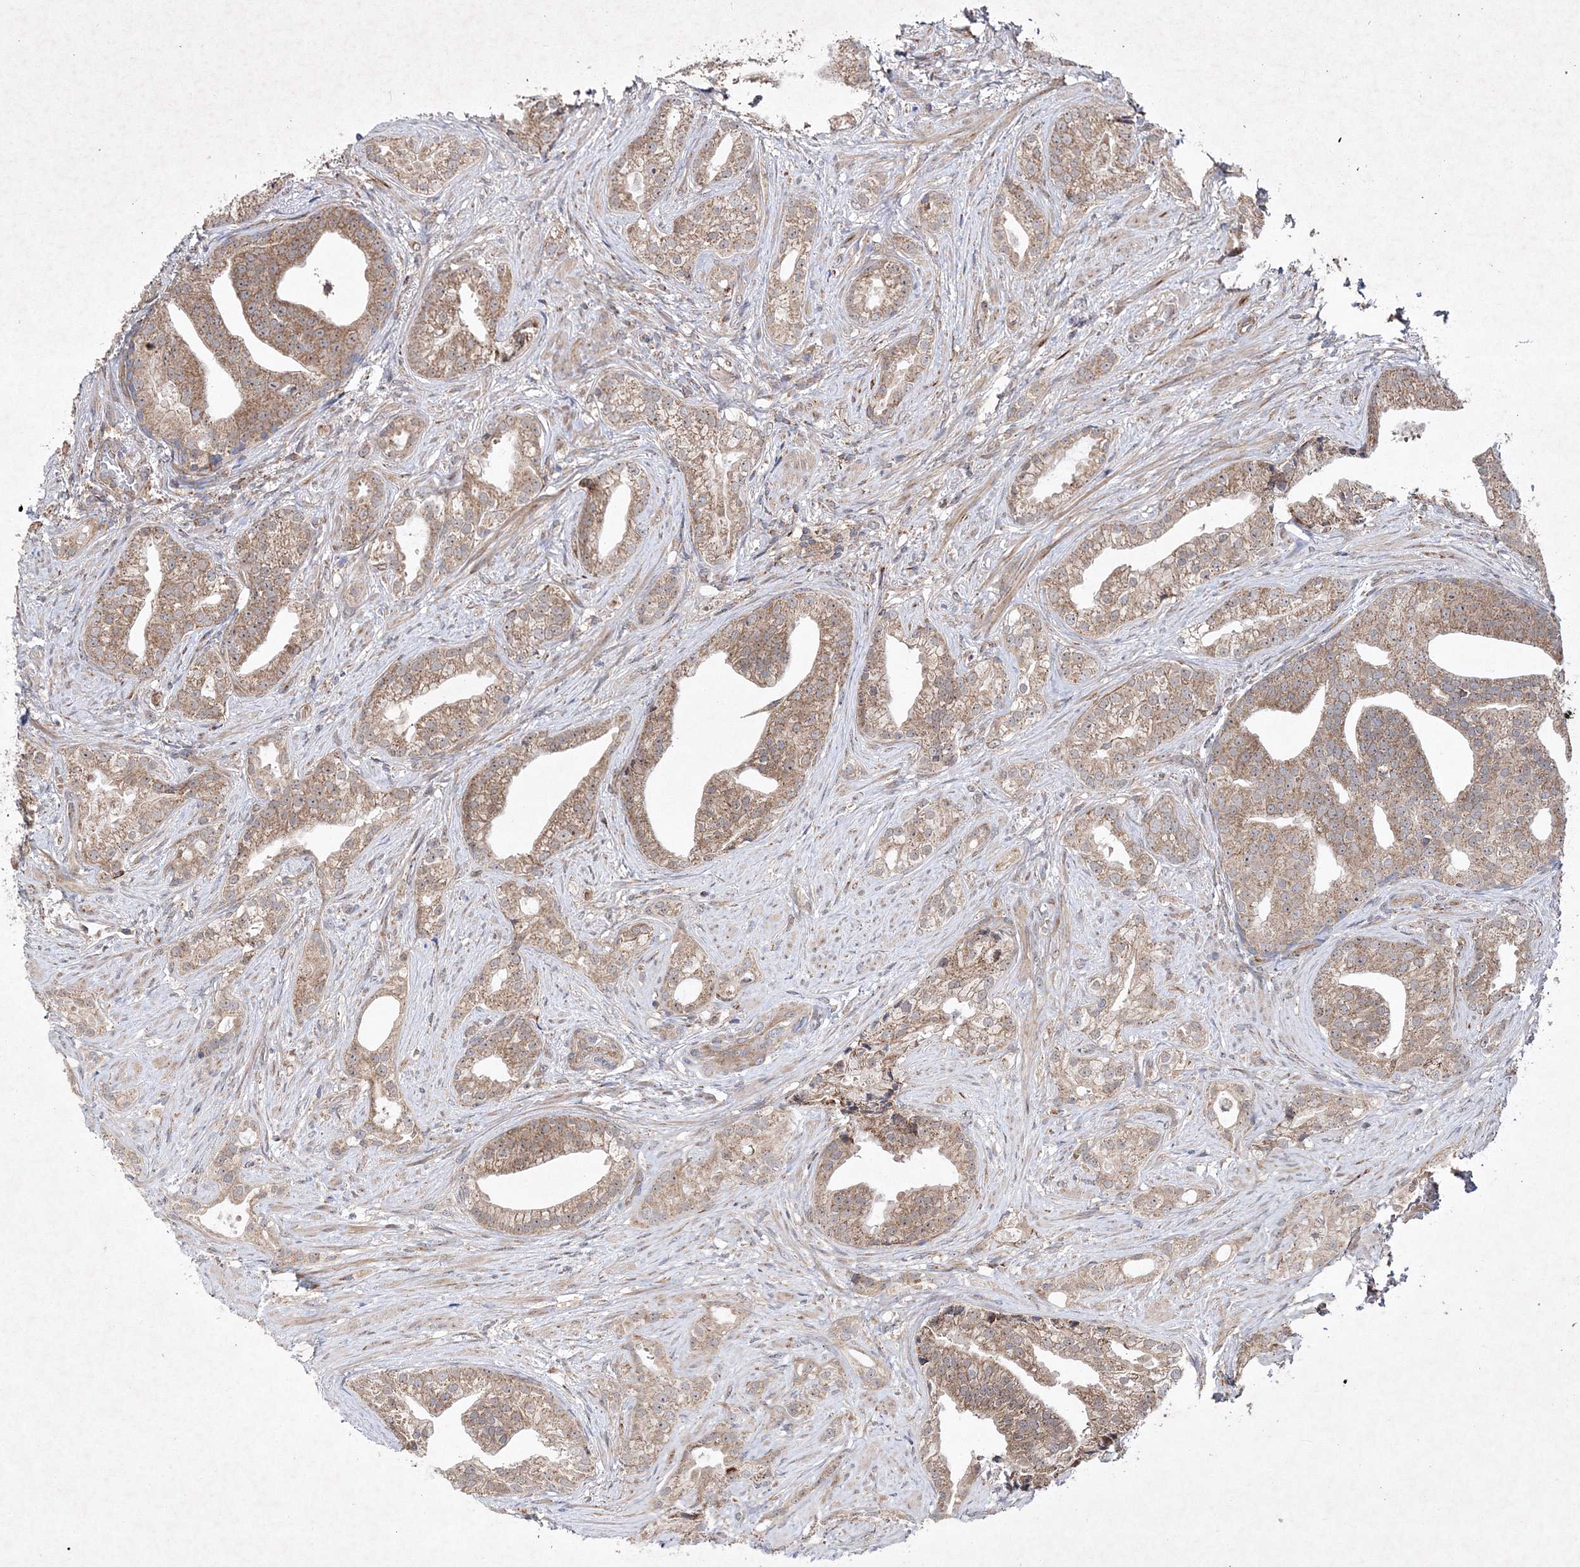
{"staining": {"intensity": "moderate", "quantity": ">75%", "location": "cytoplasmic/membranous"}, "tissue": "prostate cancer", "cell_type": "Tumor cells", "image_type": "cancer", "snomed": [{"axis": "morphology", "description": "Adenocarcinoma, Low grade"}, {"axis": "topography", "description": "Prostate"}], "caption": "IHC histopathology image of neoplastic tissue: human prostate cancer stained using immunohistochemistry (IHC) reveals medium levels of moderate protein expression localized specifically in the cytoplasmic/membranous of tumor cells, appearing as a cytoplasmic/membranous brown color.", "gene": "SCRN3", "patient": {"sex": "male", "age": 71}}